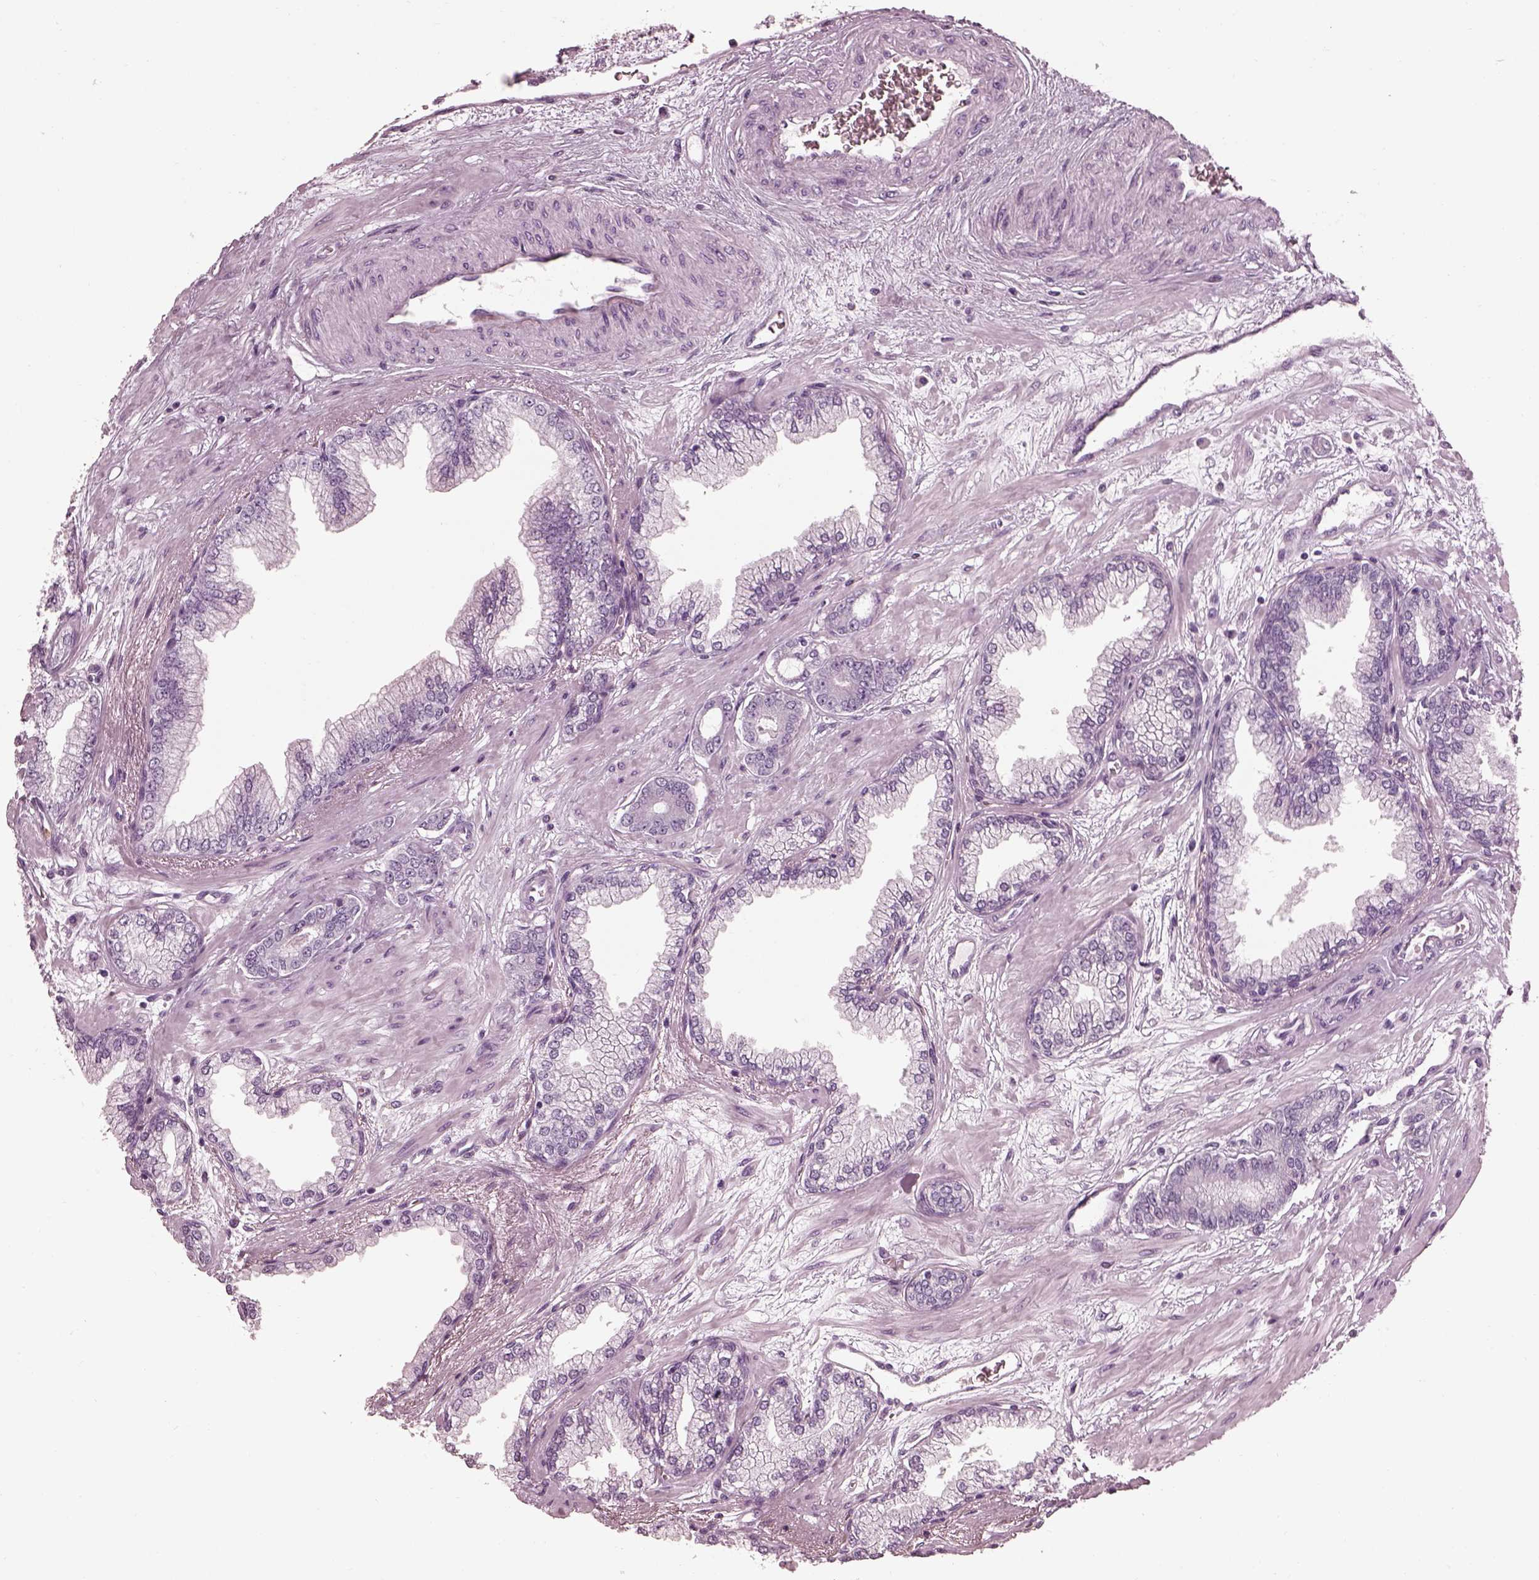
{"staining": {"intensity": "negative", "quantity": "none", "location": "none"}, "tissue": "prostate cancer", "cell_type": "Tumor cells", "image_type": "cancer", "snomed": [{"axis": "morphology", "description": "Adenocarcinoma, Low grade"}, {"axis": "topography", "description": "Prostate"}], "caption": "Tumor cells show no significant protein staining in adenocarcinoma (low-grade) (prostate). (DAB (3,3'-diaminobenzidine) IHC visualized using brightfield microscopy, high magnification).", "gene": "FUT4", "patient": {"sex": "male", "age": 64}}